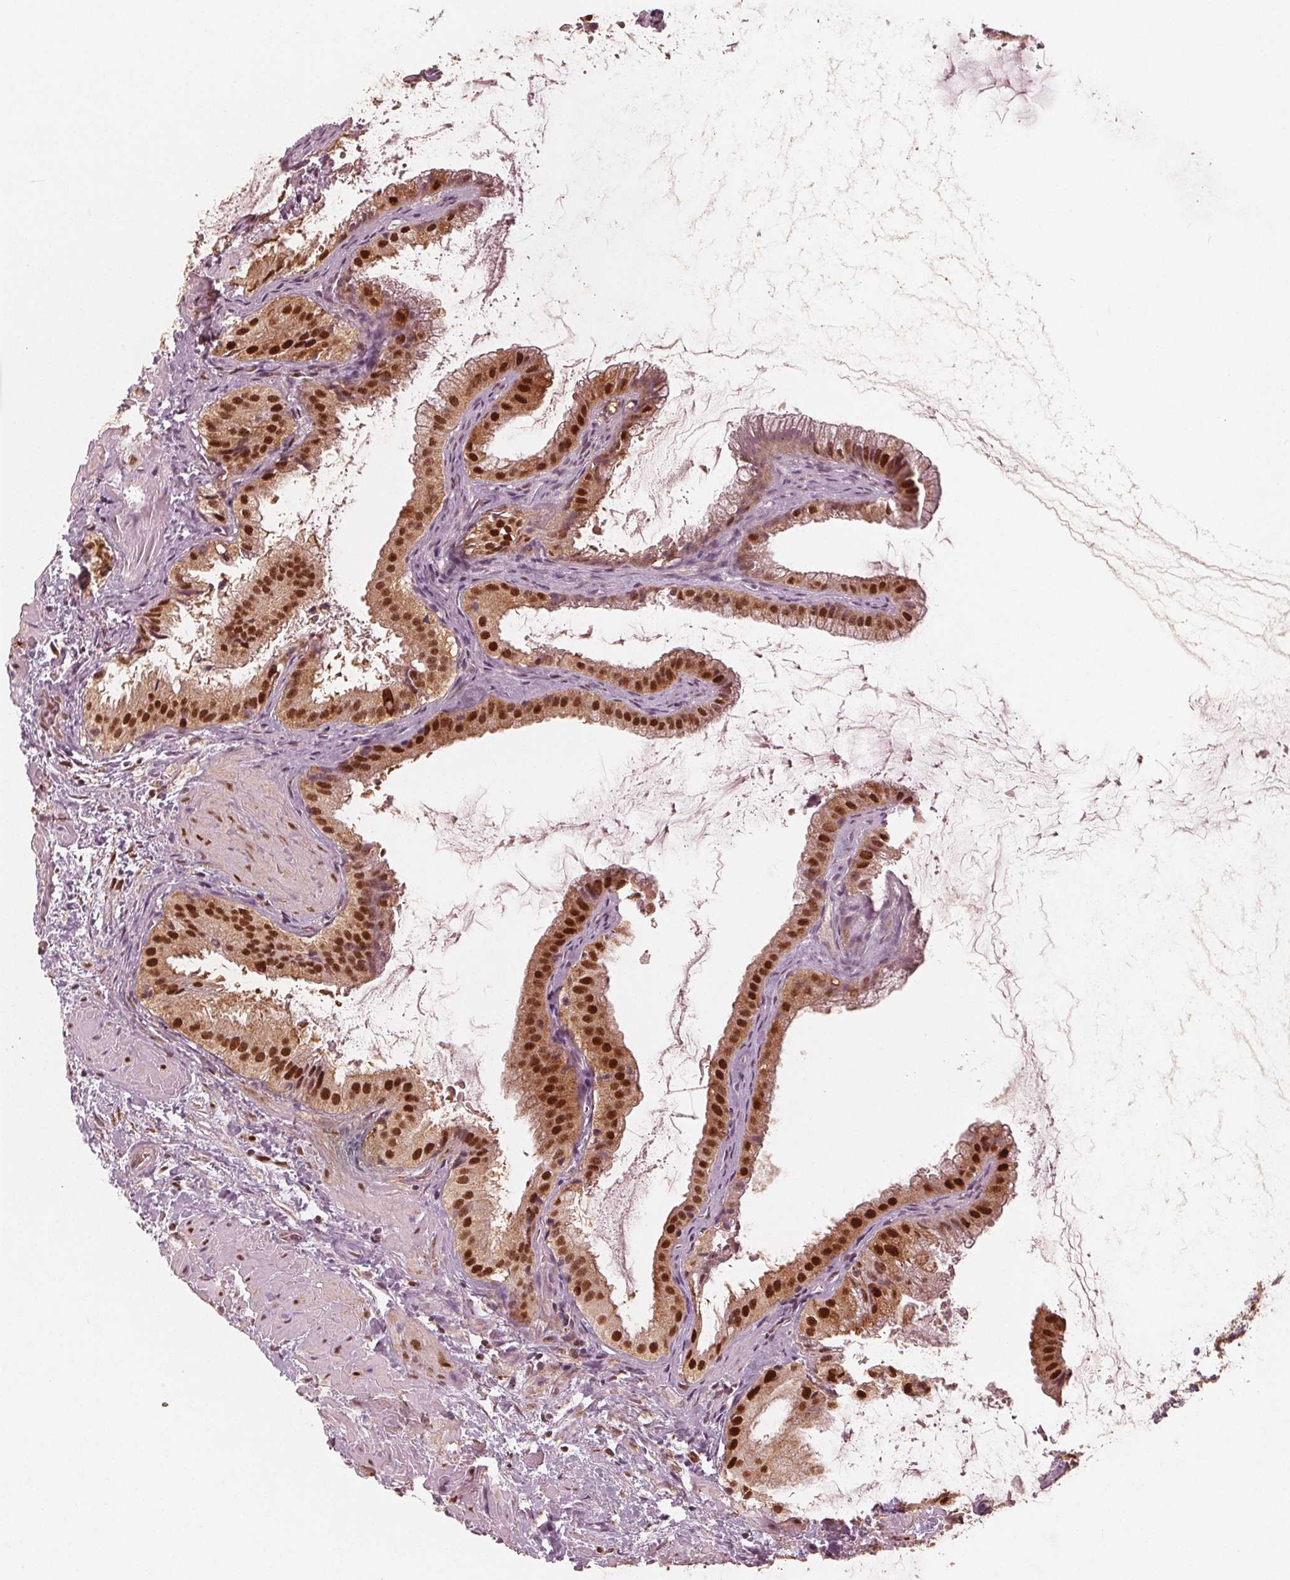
{"staining": {"intensity": "strong", "quantity": ">75%", "location": "cytoplasmic/membranous,nuclear"}, "tissue": "gallbladder", "cell_type": "Glandular cells", "image_type": "normal", "snomed": [{"axis": "morphology", "description": "Normal tissue, NOS"}, {"axis": "topography", "description": "Gallbladder"}], "caption": "Approximately >75% of glandular cells in normal human gallbladder reveal strong cytoplasmic/membranous,nuclear protein expression as visualized by brown immunohistochemical staining.", "gene": "SQSTM1", "patient": {"sex": "male", "age": 70}}